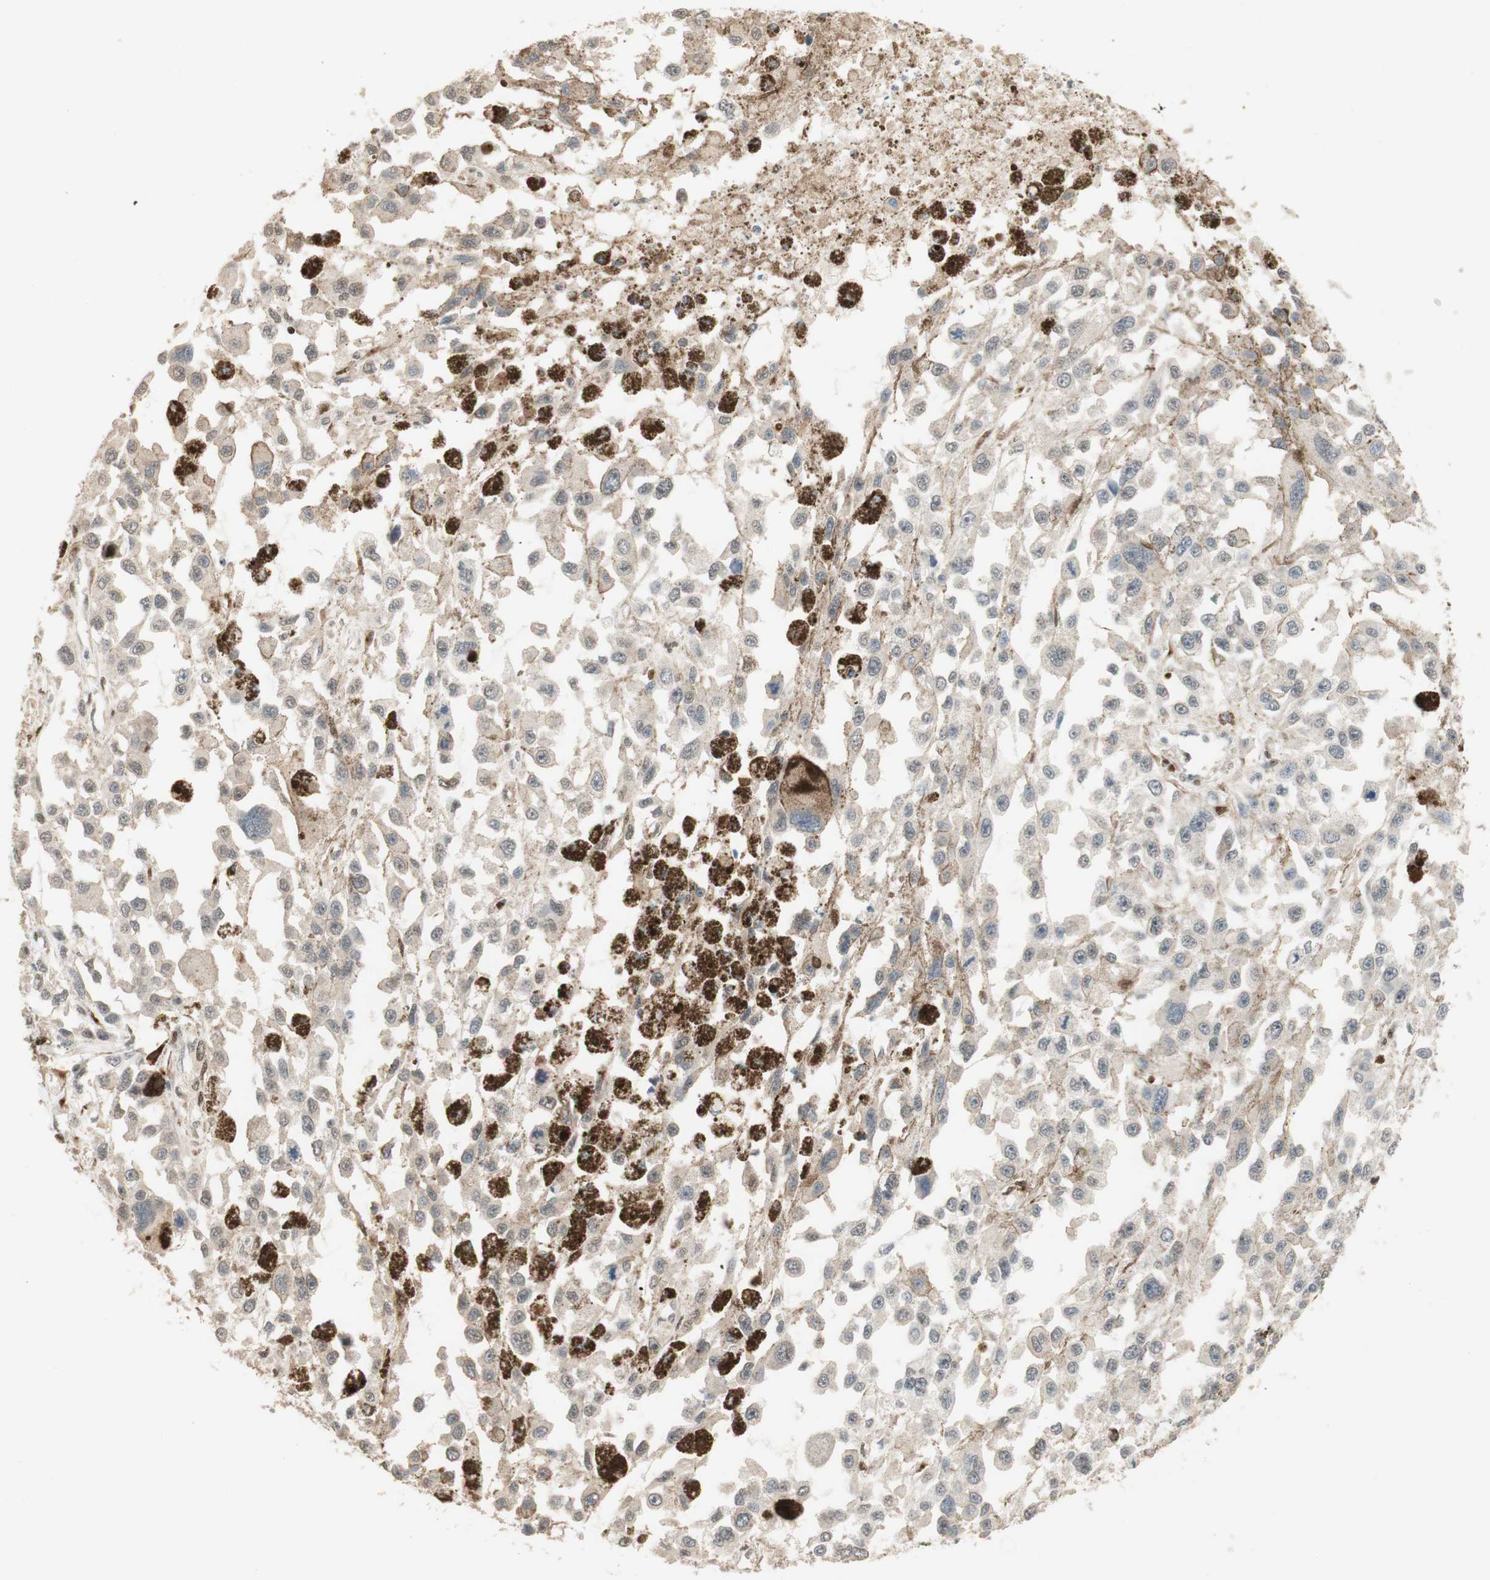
{"staining": {"intensity": "negative", "quantity": "none", "location": "none"}, "tissue": "melanoma", "cell_type": "Tumor cells", "image_type": "cancer", "snomed": [{"axis": "morphology", "description": "Malignant melanoma, Metastatic site"}, {"axis": "topography", "description": "Lymph node"}], "caption": "High power microscopy micrograph of an immunohistochemistry image of melanoma, revealing no significant positivity in tumor cells. Brightfield microscopy of immunohistochemistry stained with DAB (brown) and hematoxylin (blue), captured at high magnification.", "gene": "FOXP1", "patient": {"sex": "male", "age": 59}}